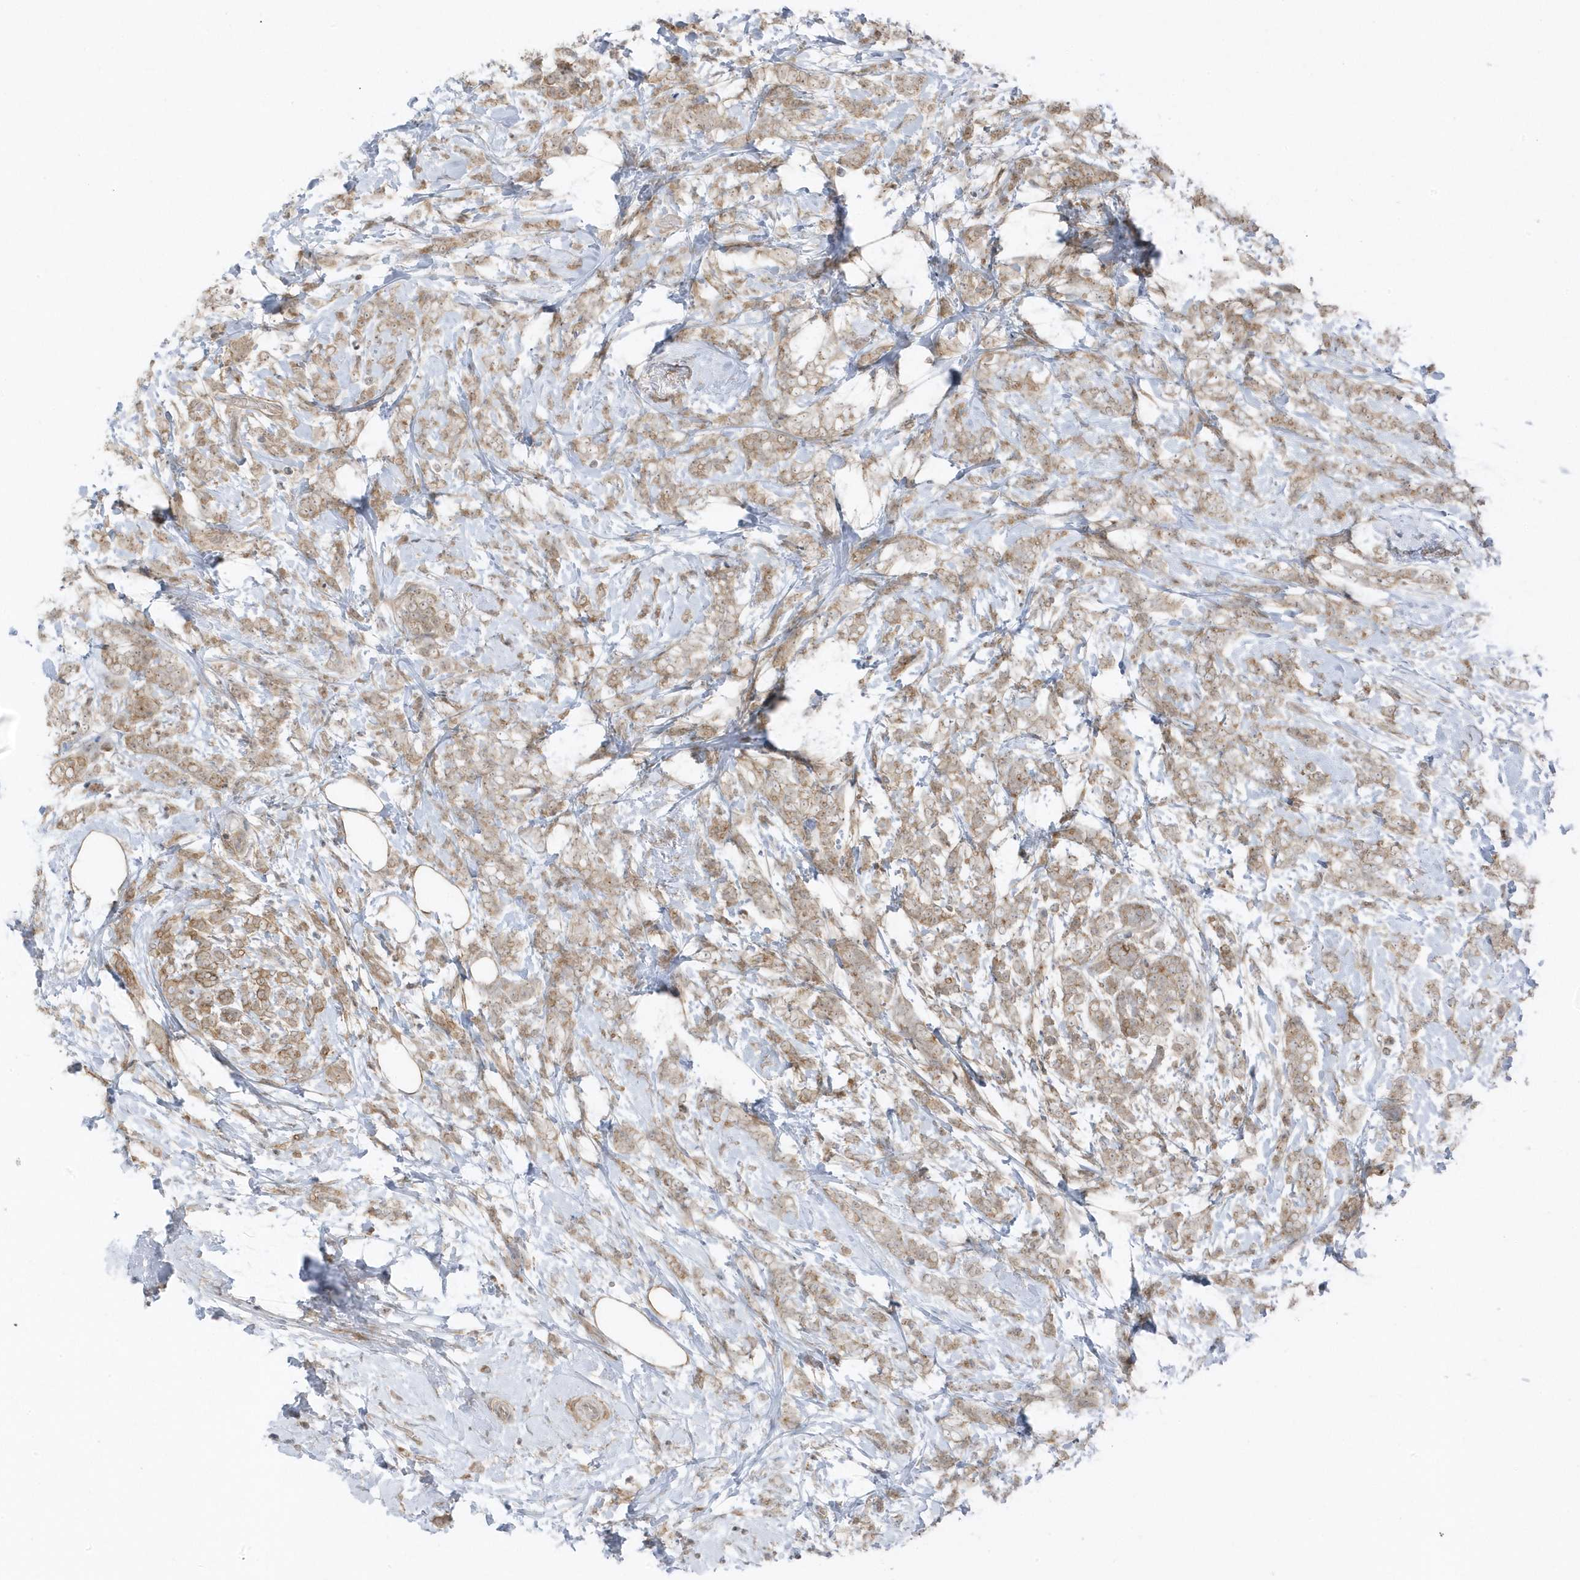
{"staining": {"intensity": "weak", "quantity": ">75%", "location": "cytoplasmic/membranous"}, "tissue": "breast cancer", "cell_type": "Tumor cells", "image_type": "cancer", "snomed": [{"axis": "morphology", "description": "Lobular carcinoma"}, {"axis": "topography", "description": "Breast"}], "caption": "Tumor cells display low levels of weak cytoplasmic/membranous expression in approximately >75% of cells in human breast cancer. The staining was performed using DAB, with brown indicating positive protein expression. Nuclei are stained blue with hematoxylin.", "gene": "PARD3B", "patient": {"sex": "female", "age": 58}}